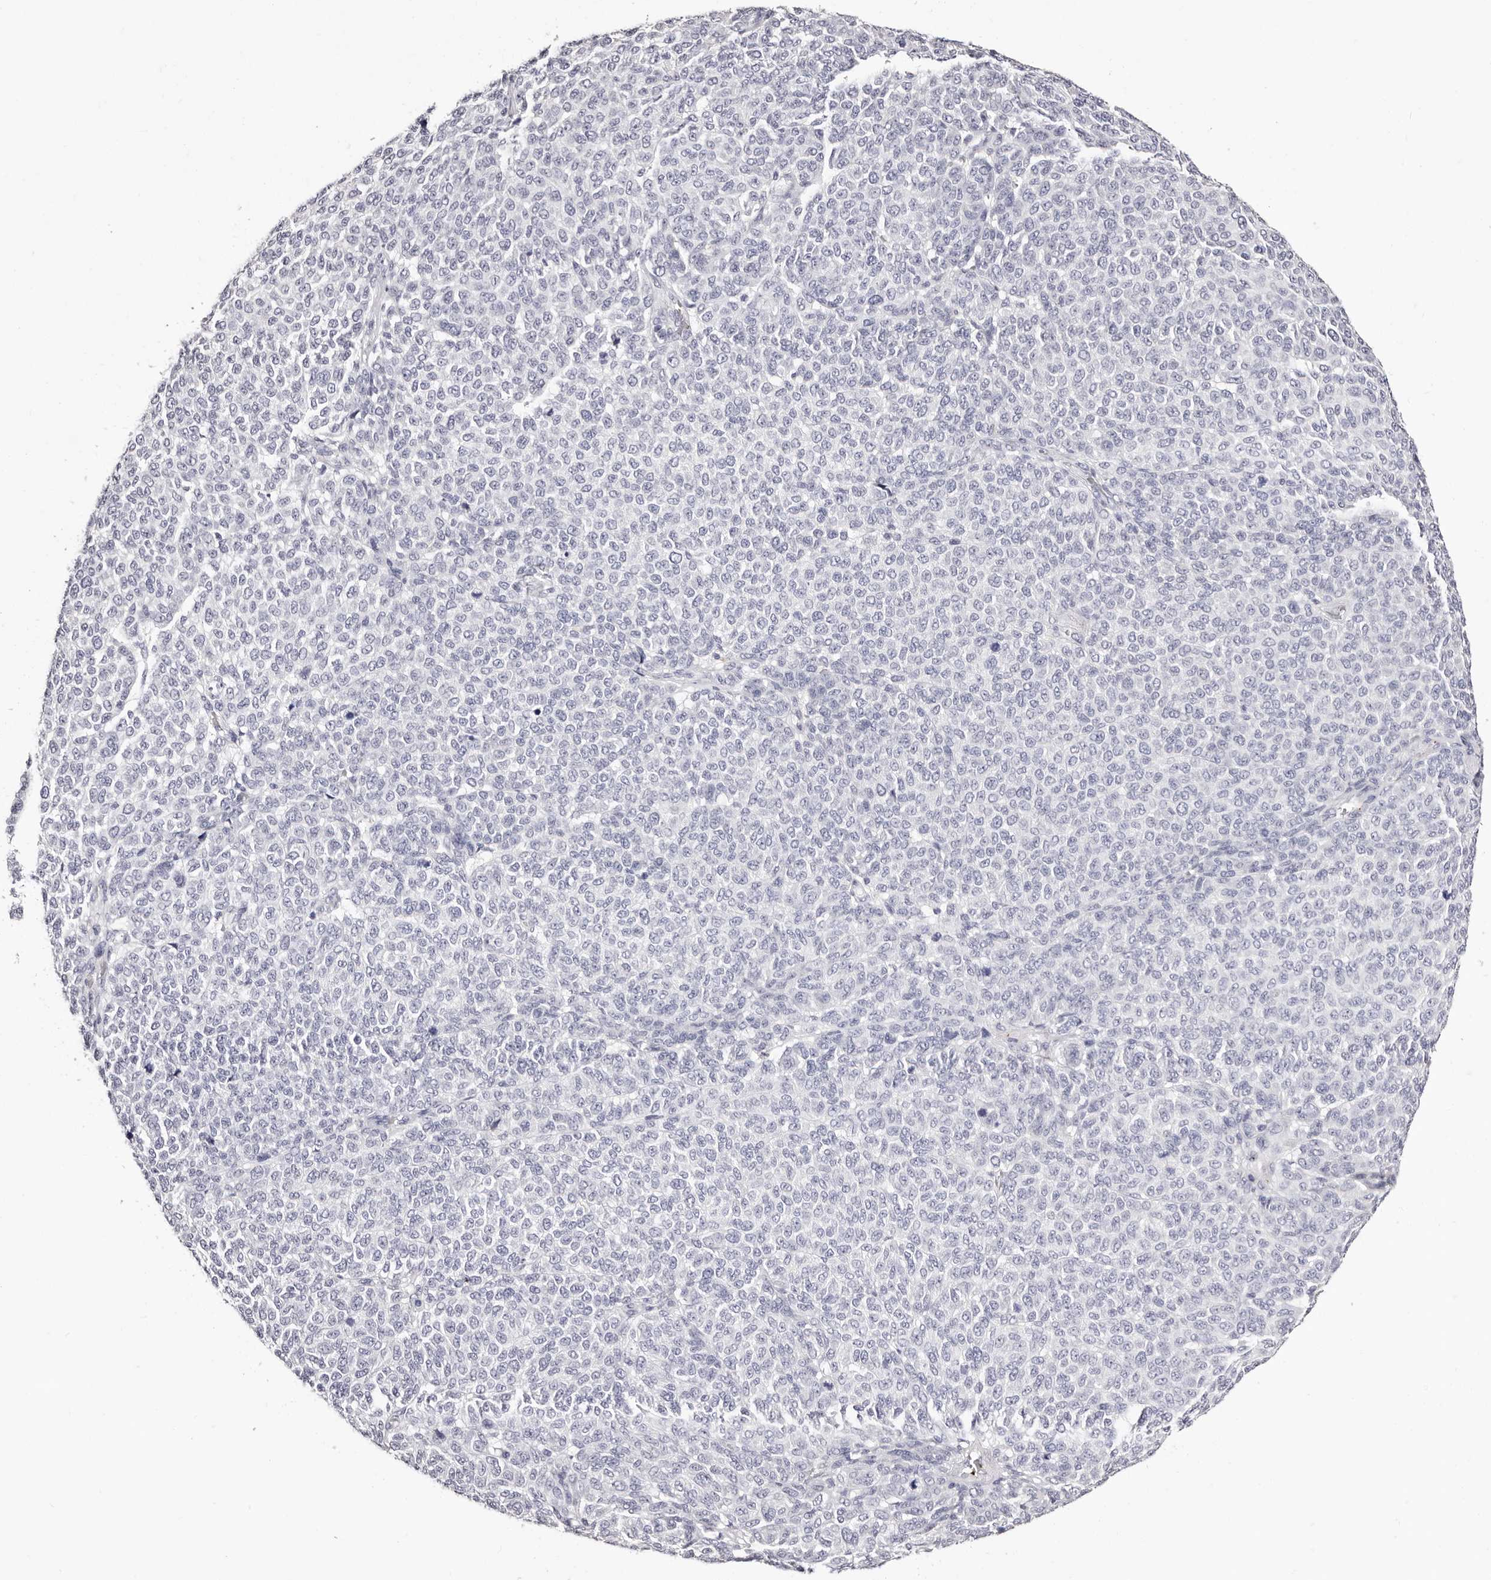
{"staining": {"intensity": "negative", "quantity": "none", "location": "none"}, "tissue": "melanoma", "cell_type": "Tumor cells", "image_type": "cancer", "snomed": [{"axis": "morphology", "description": "Malignant melanoma, NOS"}, {"axis": "topography", "description": "Skin"}], "caption": "Malignant melanoma was stained to show a protein in brown. There is no significant expression in tumor cells.", "gene": "PF4", "patient": {"sex": "male", "age": 59}}